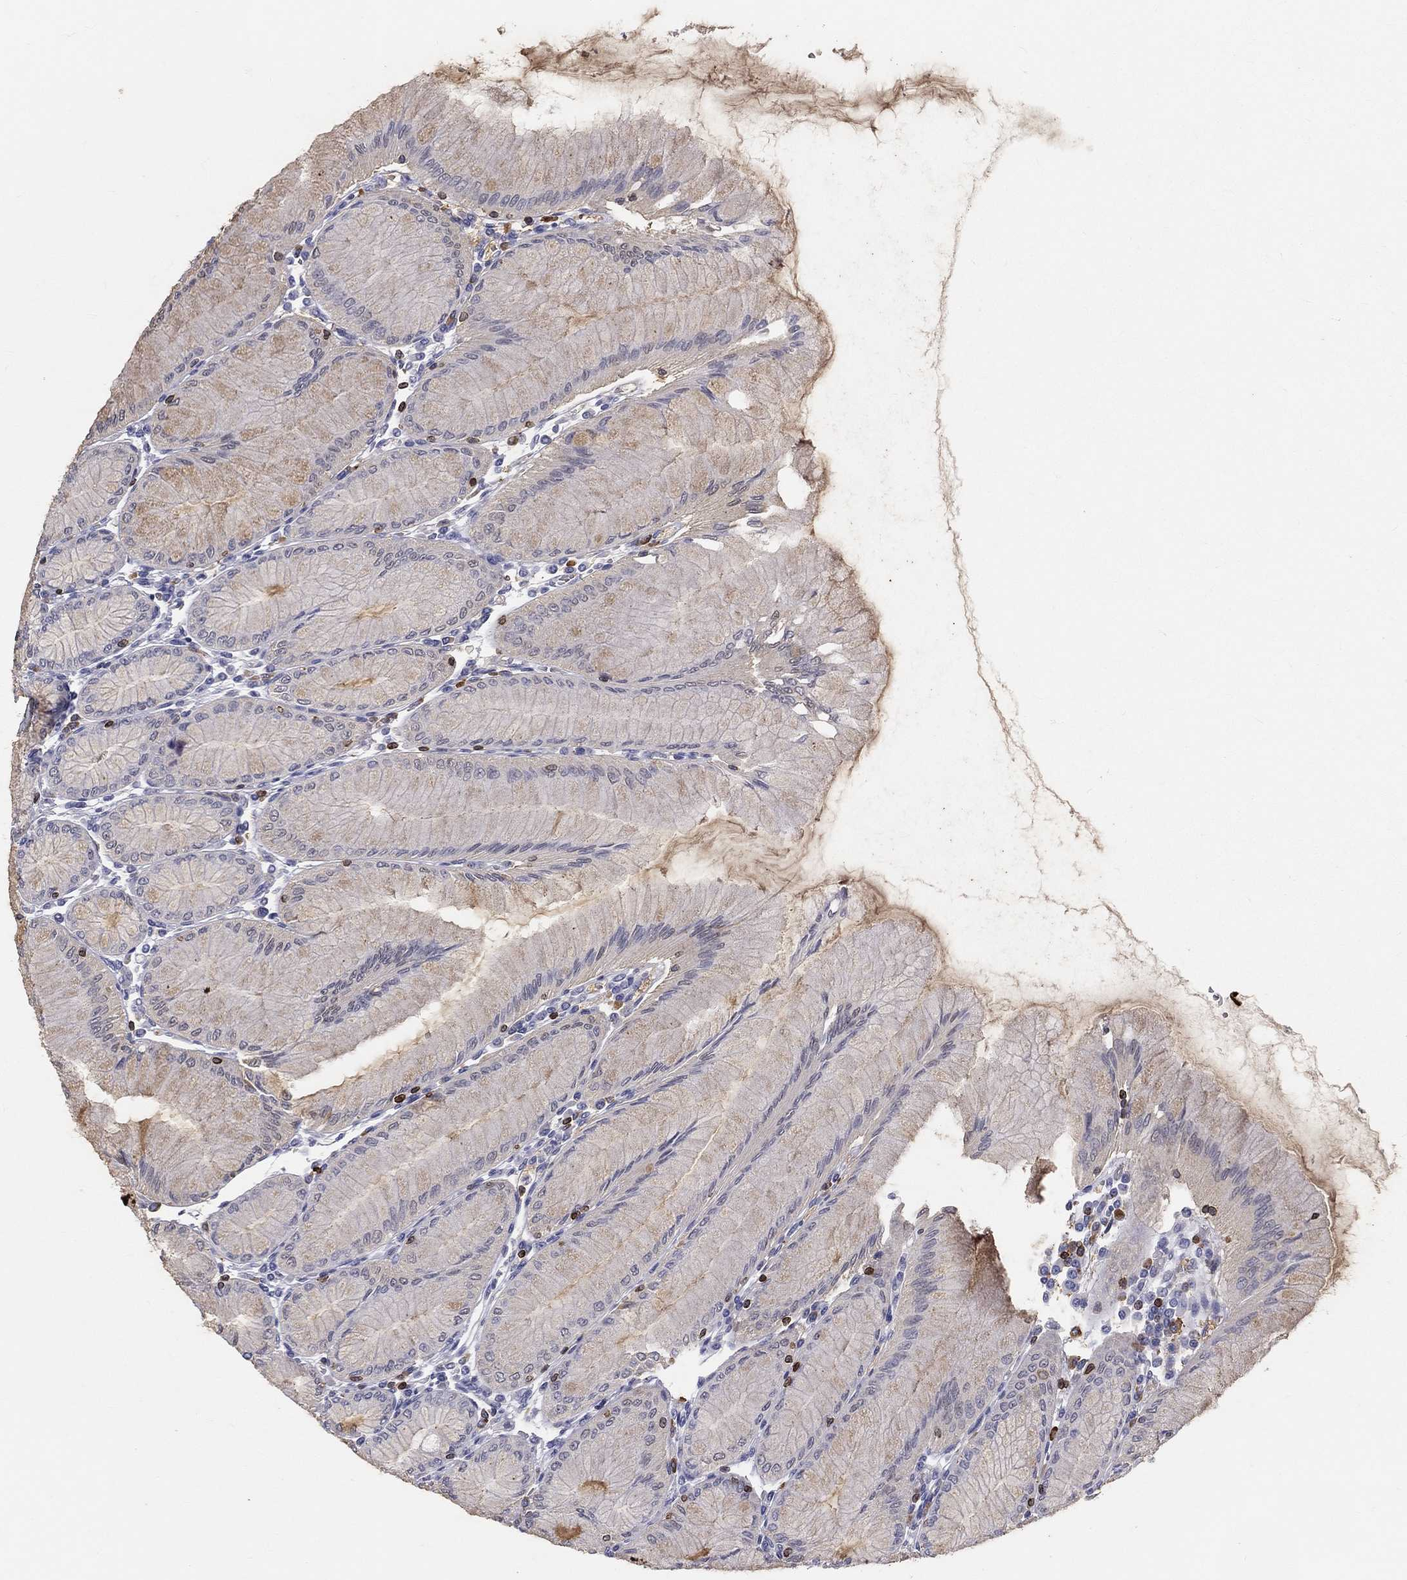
{"staining": {"intensity": "negative", "quantity": "none", "location": "none"}, "tissue": "stomach", "cell_type": "Glandular cells", "image_type": "normal", "snomed": [{"axis": "morphology", "description": "Normal tissue, NOS"}, {"axis": "topography", "description": "Stomach"}], "caption": "Stomach was stained to show a protein in brown. There is no significant positivity in glandular cells. (Stains: DAB (3,3'-diaminobenzidine) IHC with hematoxylin counter stain, Microscopy: brightfield microscopy at high magnification).", "gene": "CTSW", "patient": {"sex": "female", "age": 57}}